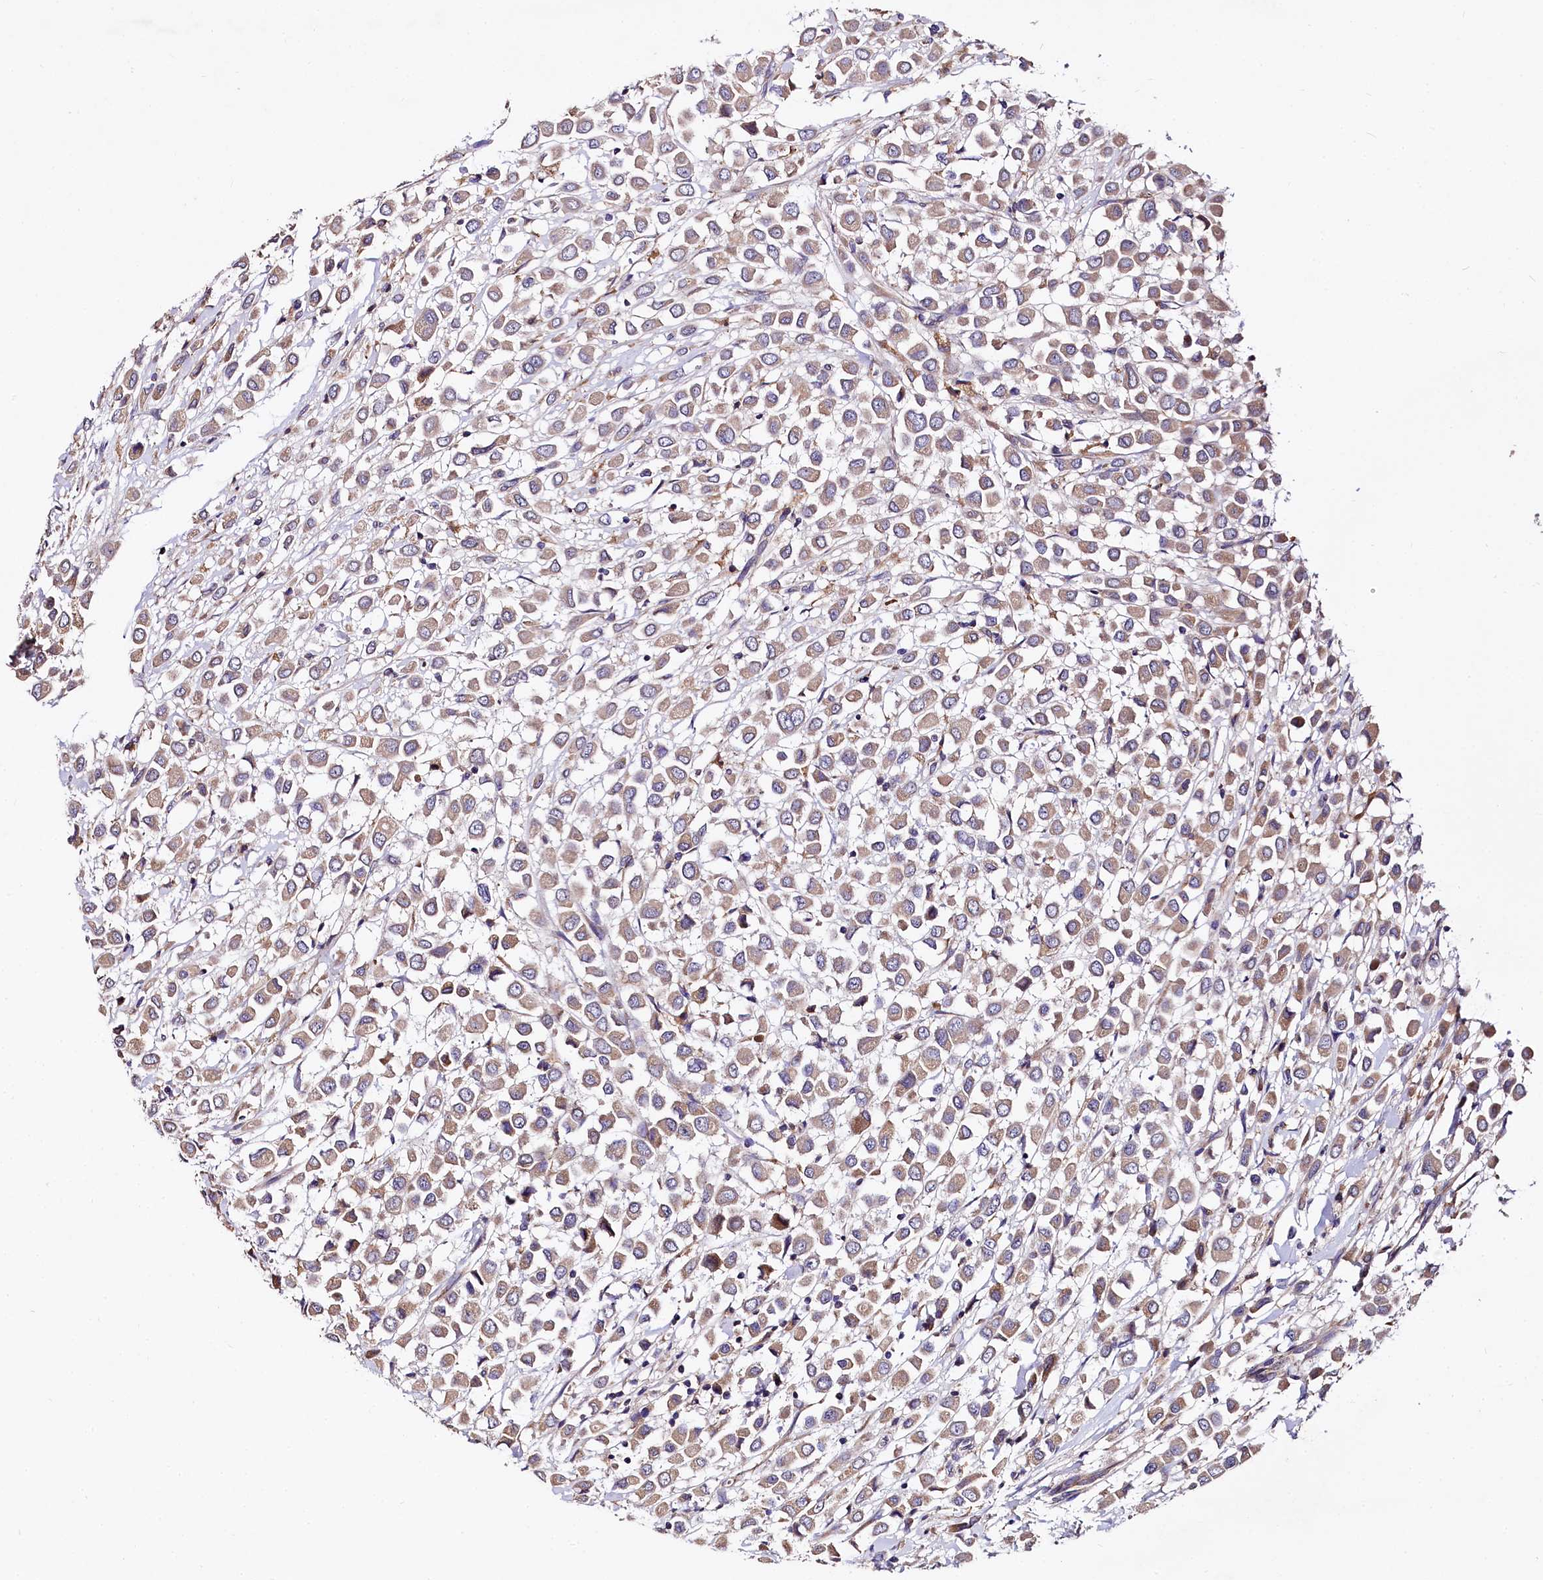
{"staining": {"intensity": "moderate", "quantity": ">75%", "location": "cytoplasmic/membranous"}, "tissue": "breast cancer", "cell_type": "Tumor cells", "image_type": "cancer", "snomed": [{"axis": "morphology", "description": "Duct carcinoma"}, {"axis": "topography", "description": "Breast"}], "caption": "Protein expression by immunohistochemistry shows moderate cytoplasmic/membranous positivity in about >75% of tumor cells in invasive ductal carcinoma (breast).", "gene": "SPRYD3", "patient": {"sex": "female", "age": 61}}